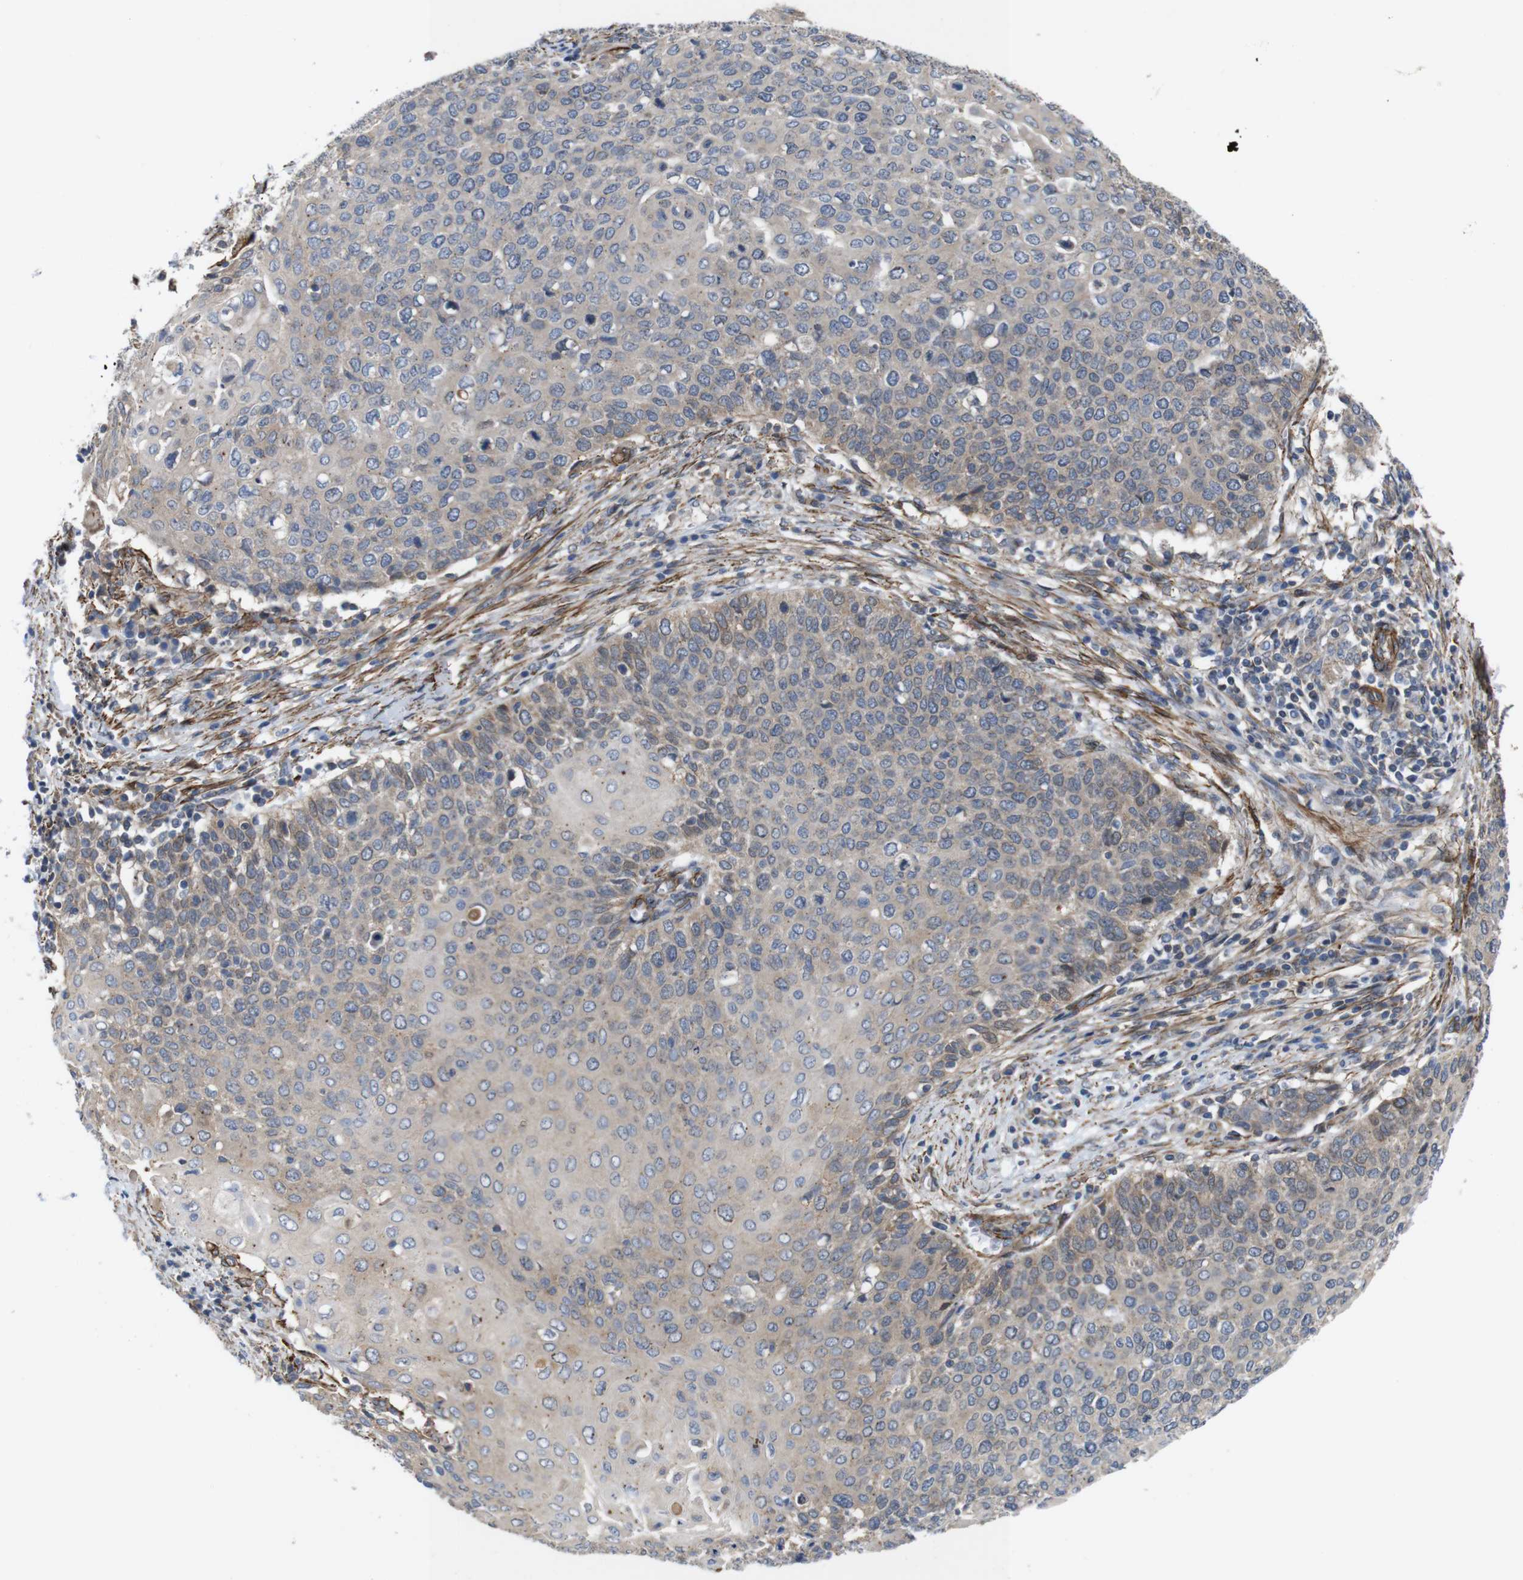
{"staining": {"intensity": "weak", "quantity": ">75%", "location": "cytoplasmic/membranous"}, "tissue": "cervical cancer", "cell_type": "Tumor cells", "image_type": "cancer", "snomed": [{"axis": "morphology", "description": "Squamous cell carcinoma, NOS"}, {"axis": "topography", "description": "Cervix"}], "caption": "The immunohistochemical stain shows weak cytoplasmic/membranous expression in tumor cells of cervical squamous cell carcinoma tissue.", "gene": "GGT7", "patient": {"sex": "female", "age": 39}}